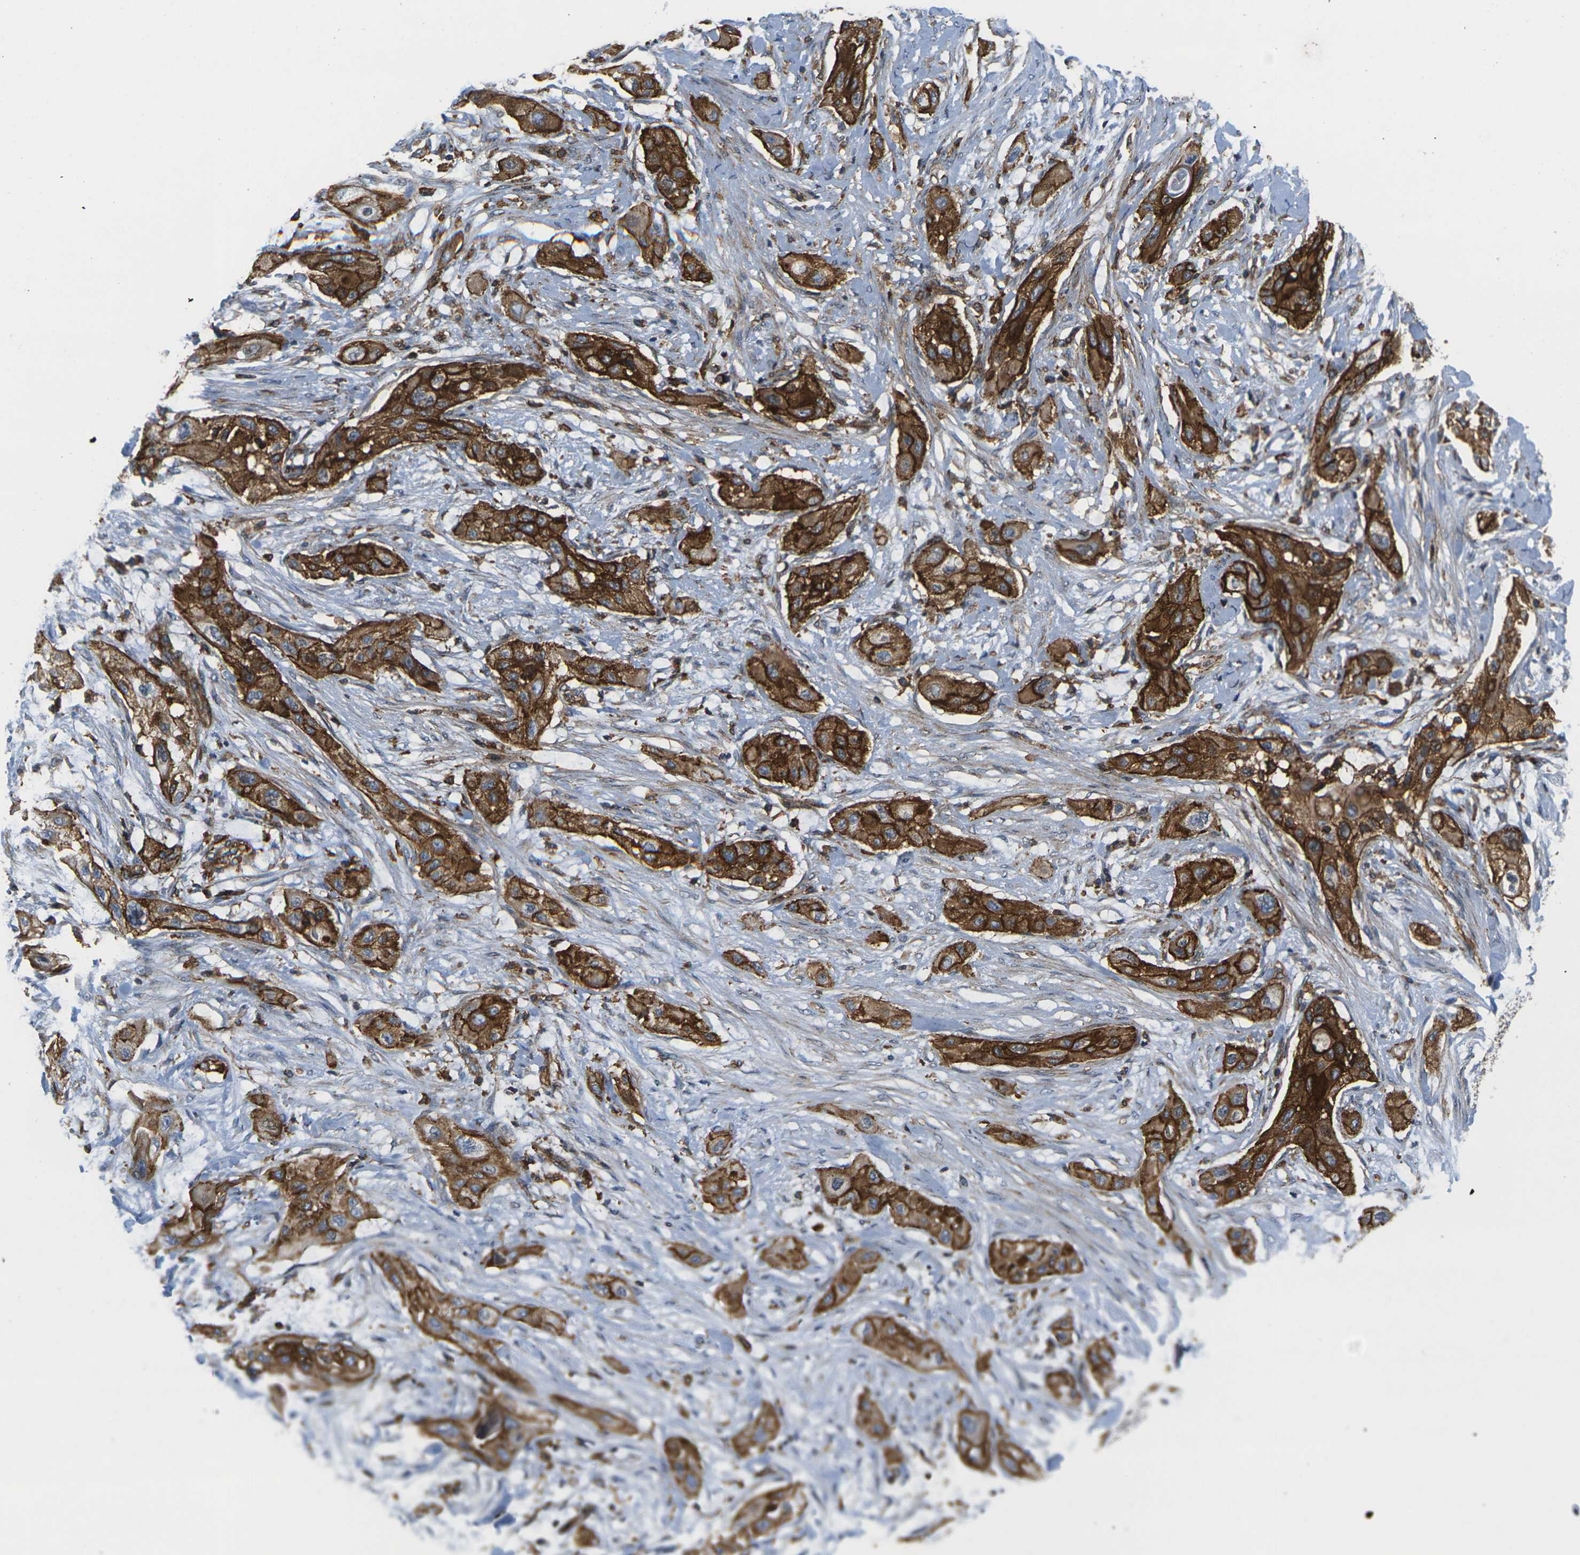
{"staining": {"intensity": "strong", "quantity": ">75%", "location": "cytoplasmic/membranous"}, "tissue": "lung cancer", "cell_type": "Tumor cells", "image_type": "cancer", "snomed": [{"axis": "morphology", "description": "Squamous cell carcinoma, NOS"}, {"axis": "topography", "description": "Lung"}], "caption": "Protein positivity by immunohistochemistry shows strong cytoplasmic/membranous staining in approximately >75% of tumor cells in lung cancer (squamous cell carcinoma).", "gene": "IQGAP1", "patient": {"sex": "female", "age": 47}}